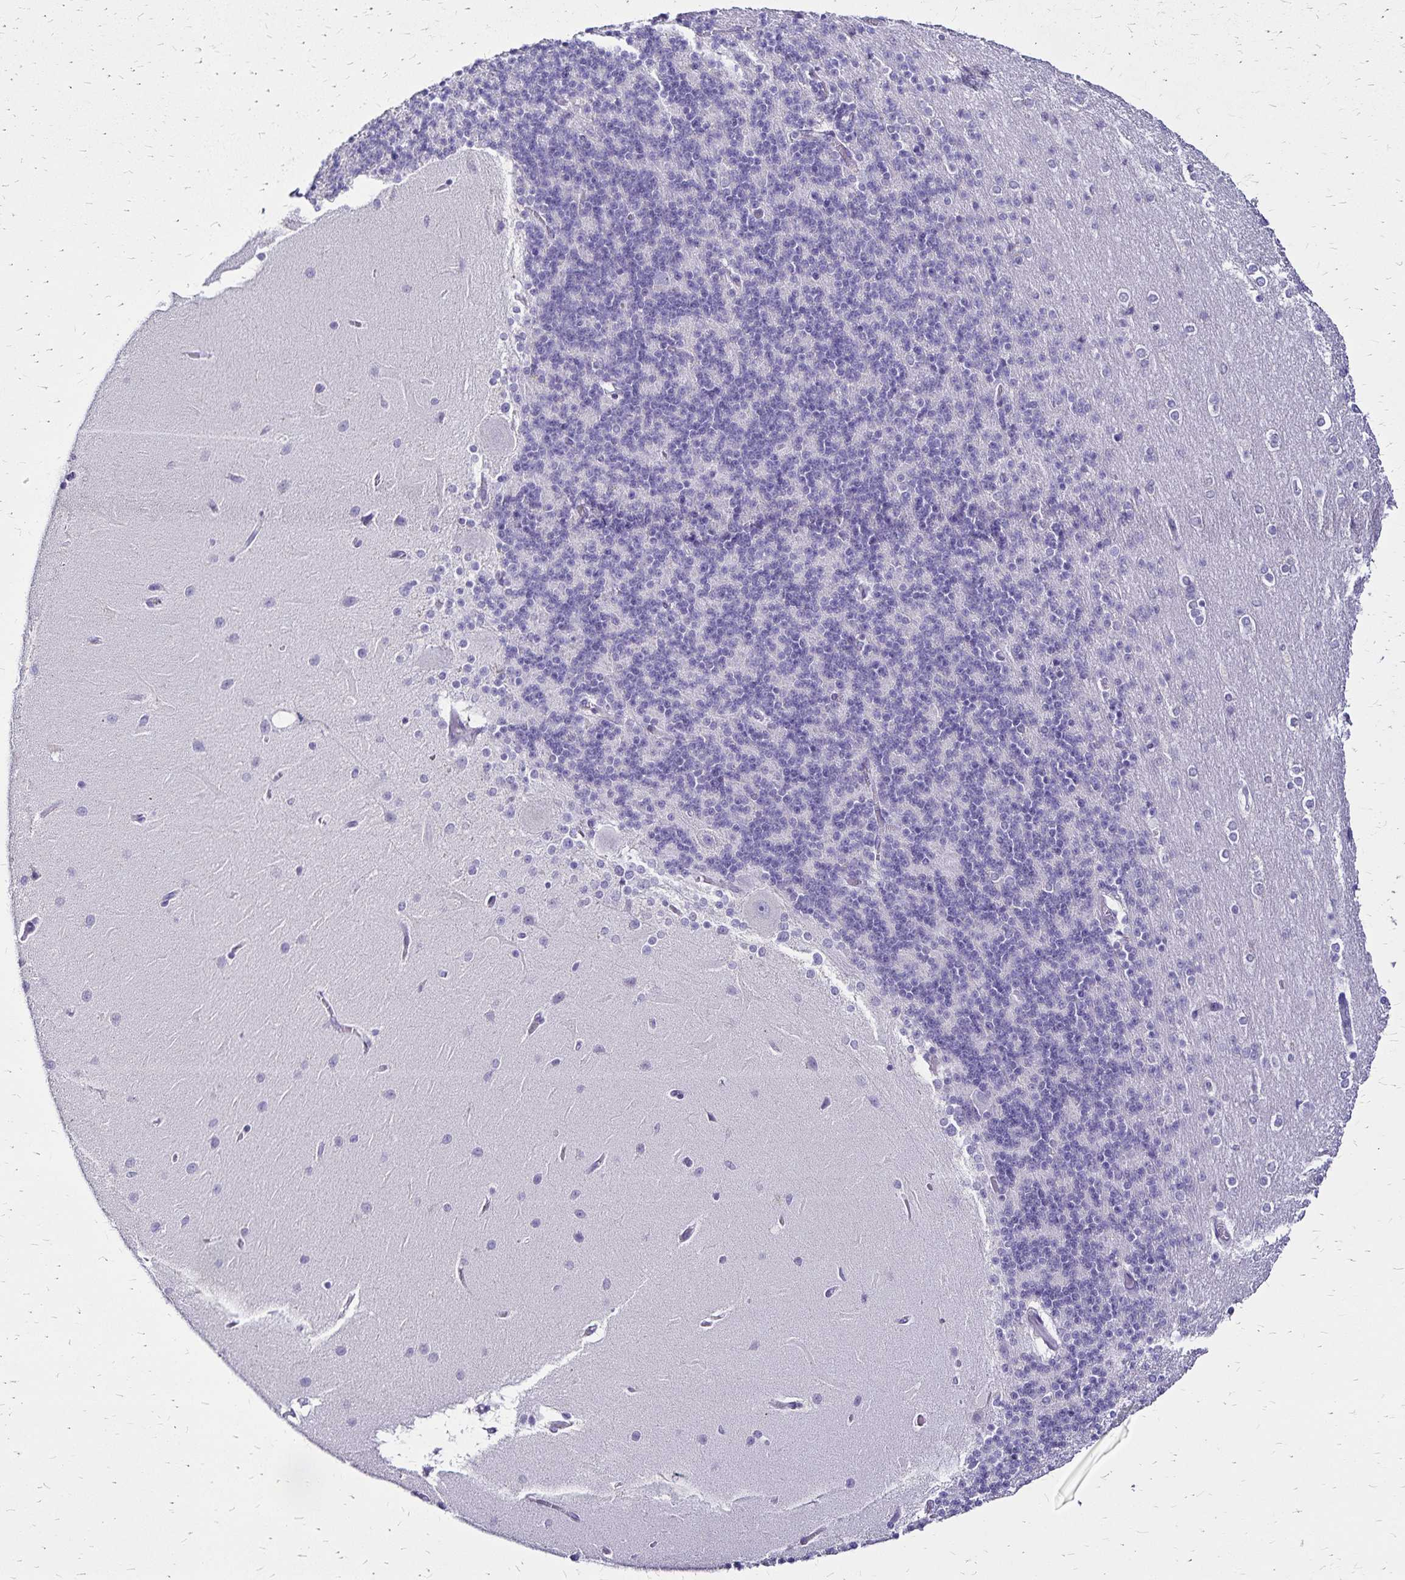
{"staining": {"intensity": "negative", "quantity": "none", "location": "none"}, "tissue": "cerebellum", "cell_type": "Cells in granular layer", "image_type": "normal", "snomed": [{"axis": "morphology", "description": "Normal tissue, NOS"}, {"axis": "topography", "description": "Cerebellum"}], "caption": "An IHC histopathology image of normal cerebellum is shown. There is no staining in cells in granular layer of cerebellum. The staining was performed using DAB to visualize the protein expression in brown, while the nuclei were stained in blue with hematoxylin (Magnification: 20x).", "gene": "LIN28B", "patient": {"sex": "female", "age": 54}}